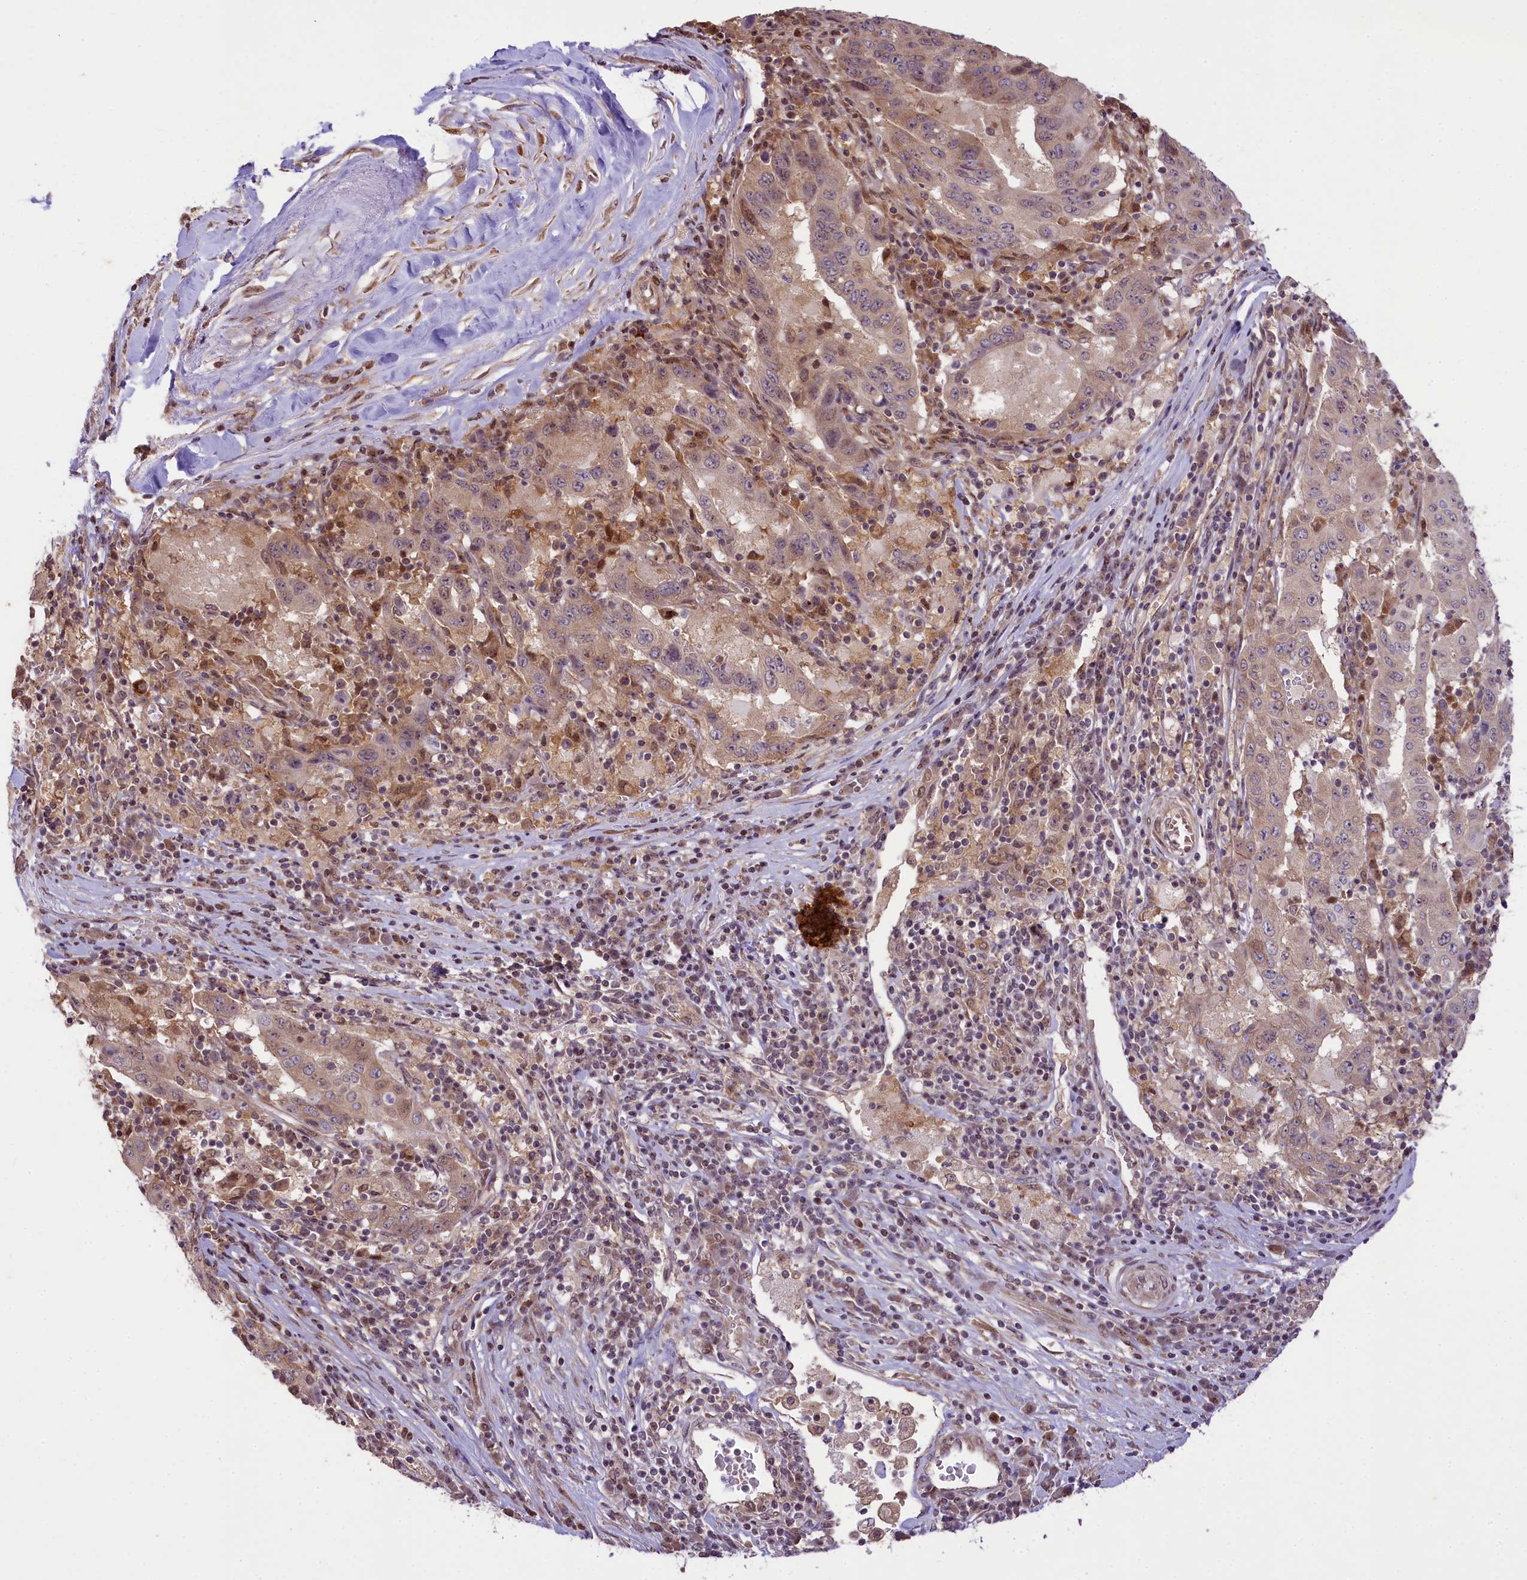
{"staining": {"intensity": "weak", "quantity": ">75%", "location": "cytoplasmic/membranous"}, "tissue": "pancreatic cancer", "cell_type": "Tumor cells", "image_type": "cancer", "snomed": [{"axis": "morphology", "description": "Adenocarcinoma, NOS"}, {"axis": "topography", "description": "Pancreas"}], "caption": "High-magnification brightfield microscopy of pancreatic cancer stained with DAB (brown) and counterstained with hematoxylin (blue). tumor cells exhibit weak cytoplasmic/membranous positivity is identified in approximately>75% of cells. (DAB (3,3'-diaminobenzidine) = brown stain, brightfield microscopy at high magnification).", "gene": "RBBP8", "patient": {"sex": "male", "age": 63}}